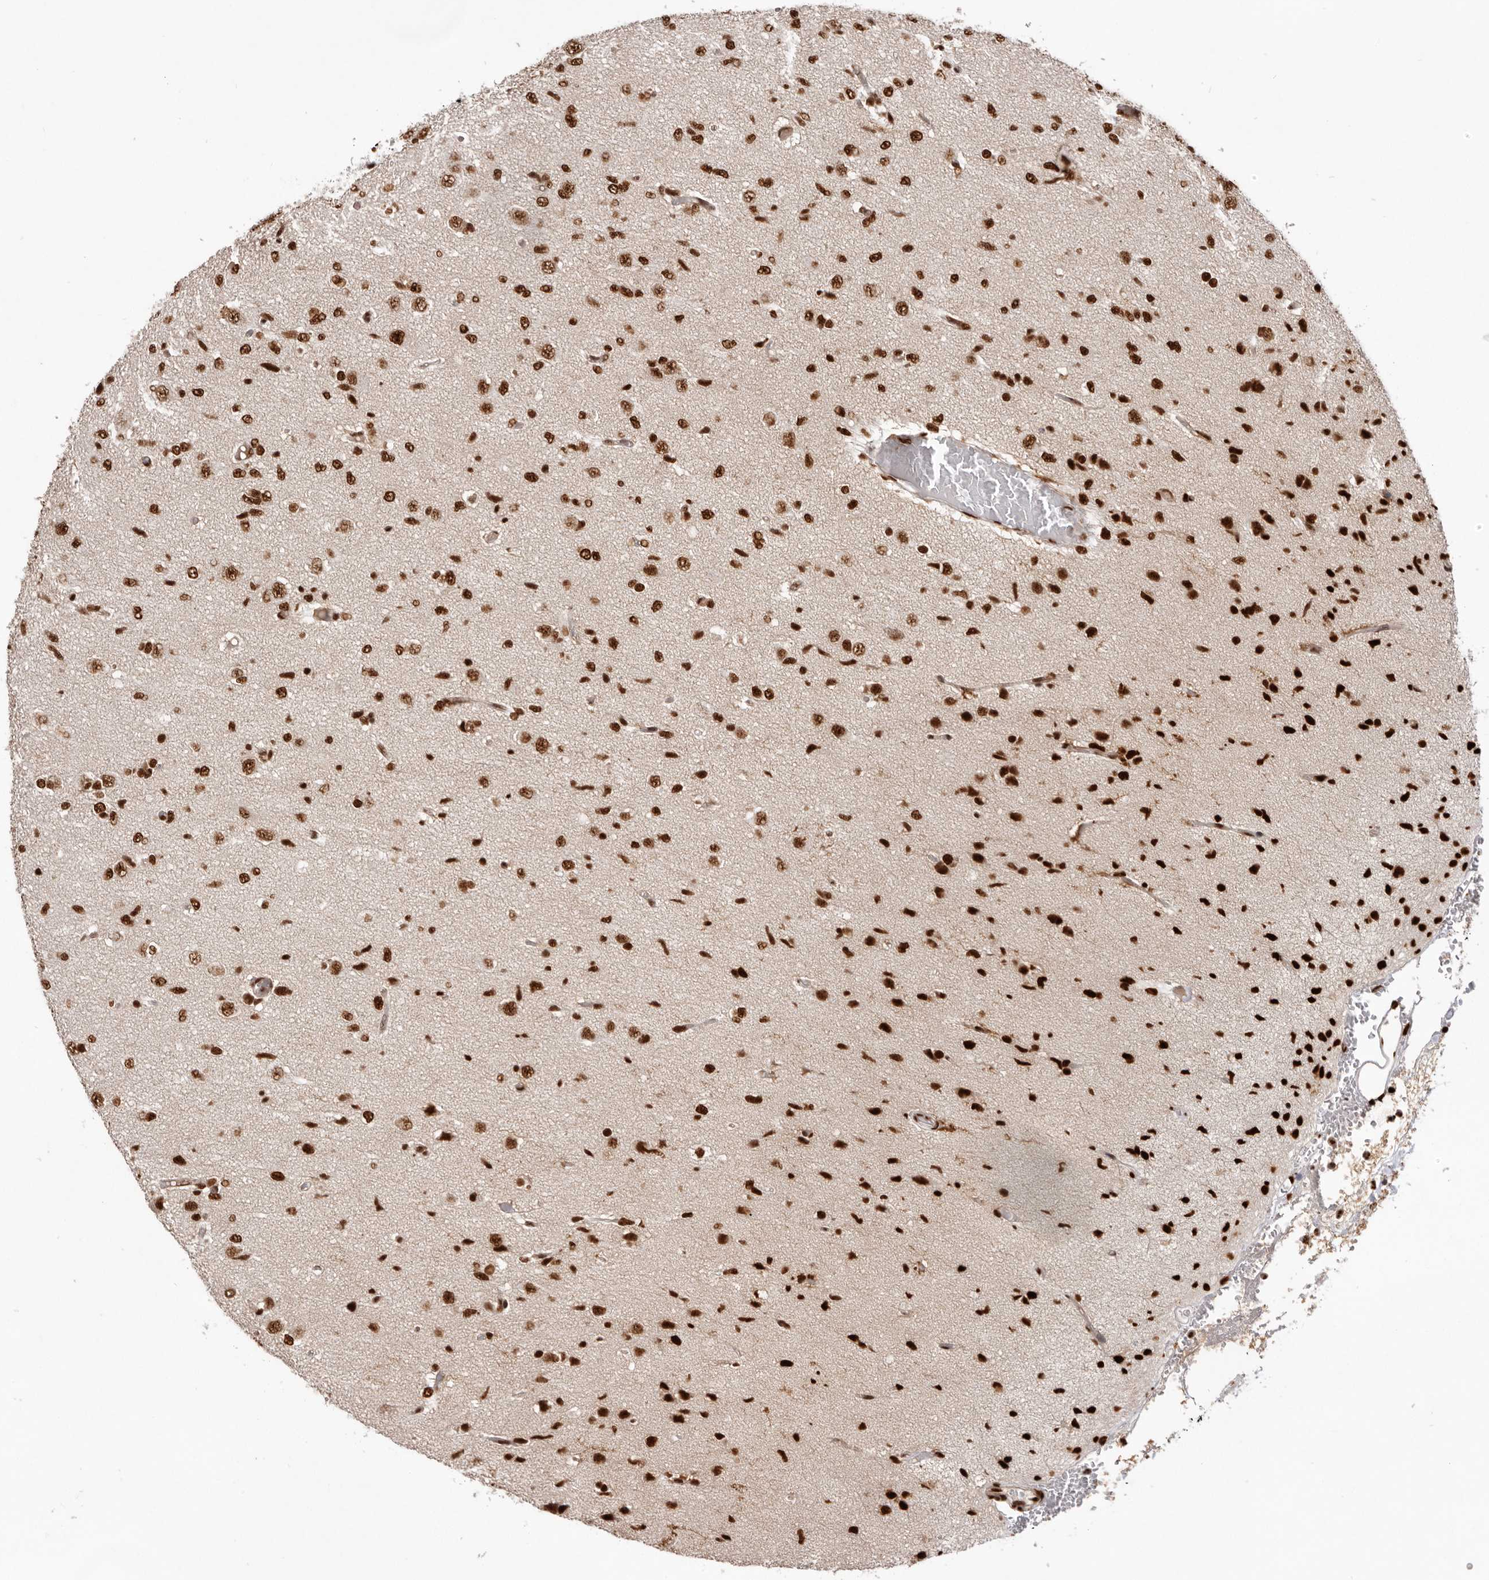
{"staining": {"intensity": "strong", "quantity": ">75%", "location": "nuclear"}, "tissue": "glioma", "cell_type": "Tumor cells", "image_type": "cancer", "snomed": [{"axis": "morphology", "description": "Glioma, malignant, High grade"}, {"axis": "topography", "description": "Brain"}], "caption": "Protein expression by immunohistochemistry (IHC) displays strong nuclear staining in approximately >75% of tumor cells in high-grade glioma (malignant).", "gene": "CHTOP", "patient": {"sex": "female", "age": 59}}